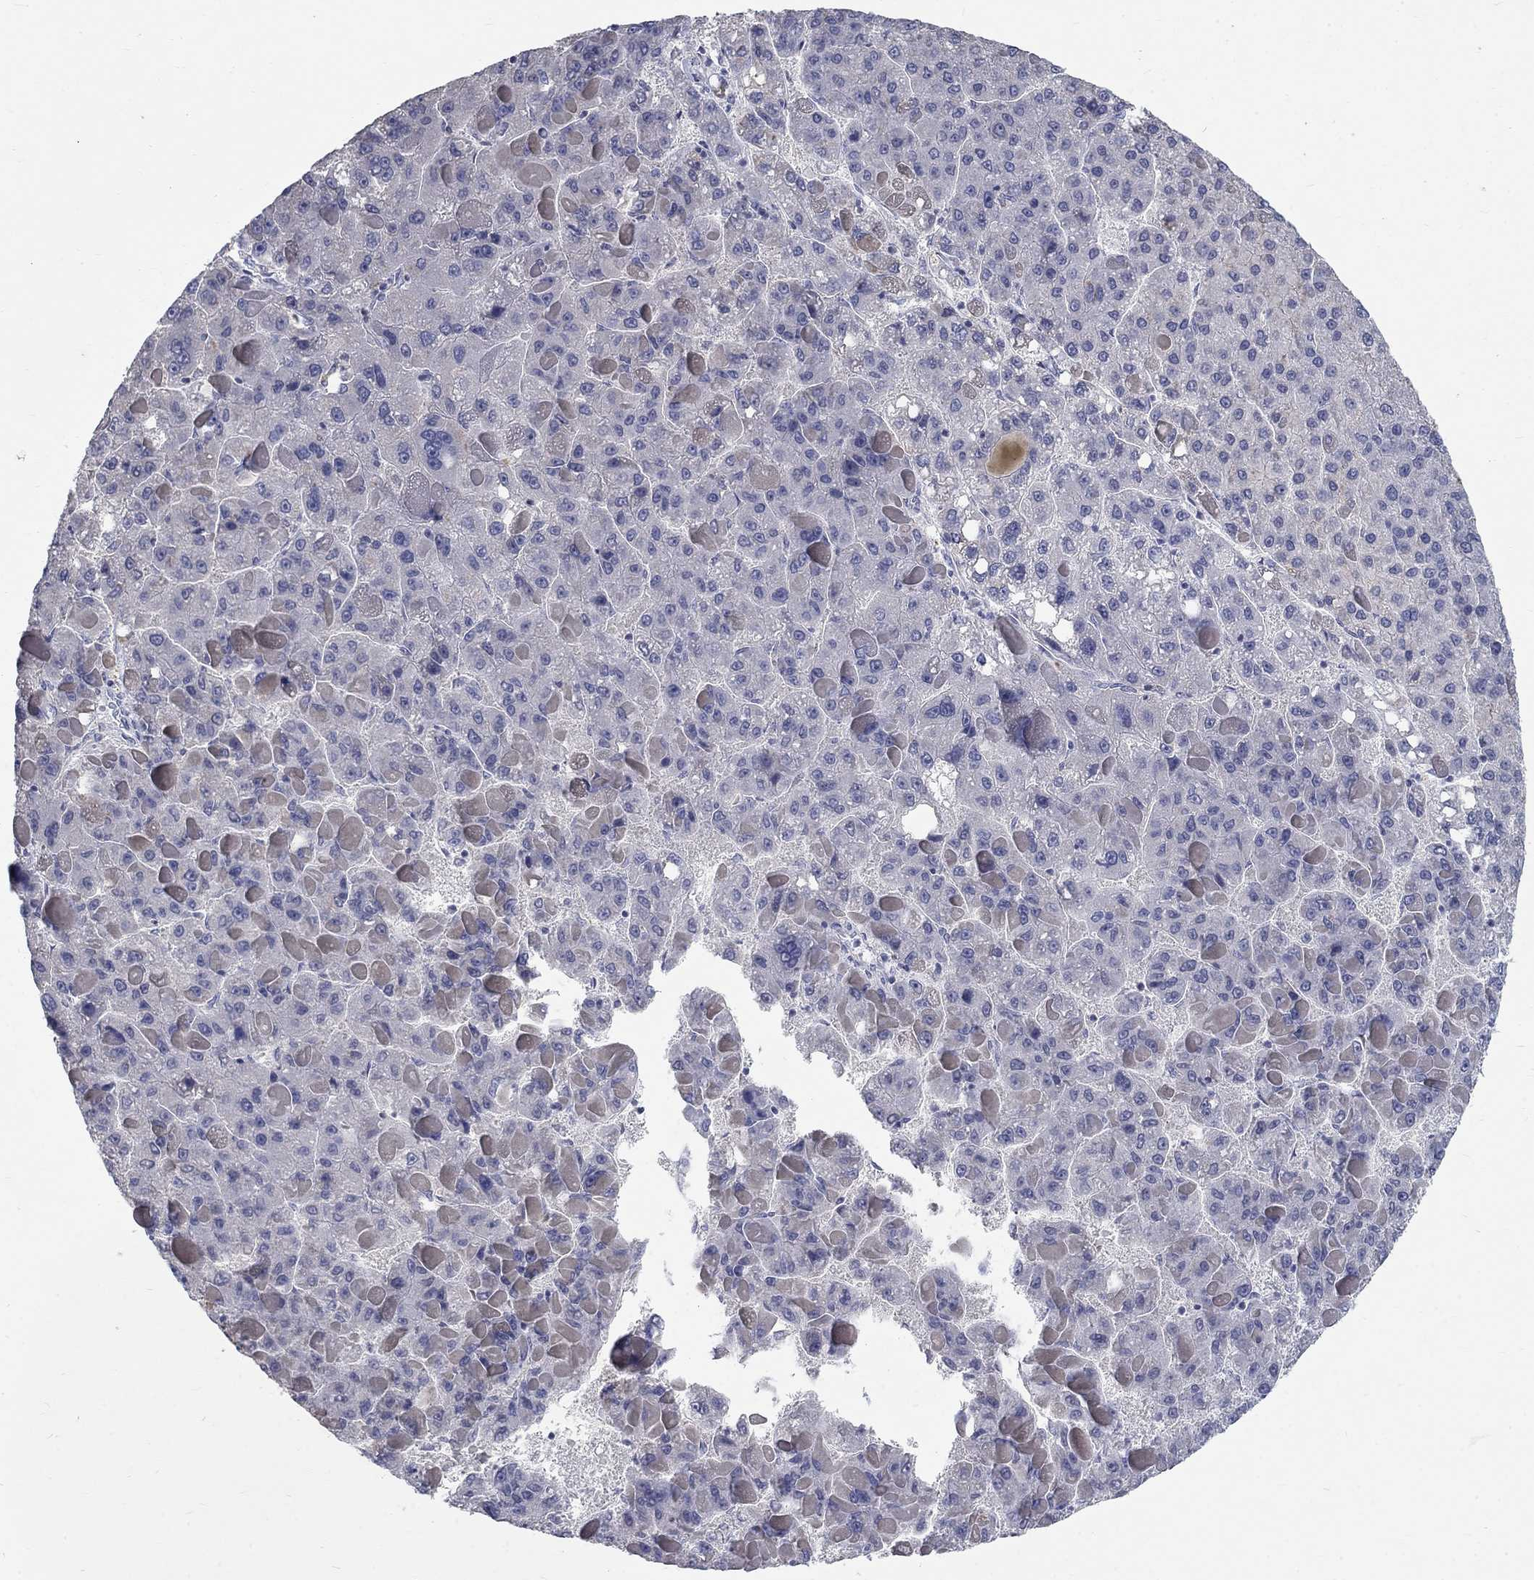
{"staining": {"intensity": "negative", "quantity": "none", "location": "none"}, "tissue": "liver cancer", "cell_type": "Tumor cells", "image_type": "cancer", "snomed": [{"axis": "morphology", "description": "Carcinoma, Hepatocellular, NOS"}, {"axis": "topography", "description": "Liver"}], "caption": "IHC micrograph of liver cancer (hepatocellular carcinoma) stained for a protein (brown), which shows no expression in tumor cells.", "gene": "PTH1R", "patient": {"sex": "female", "age": 82}}